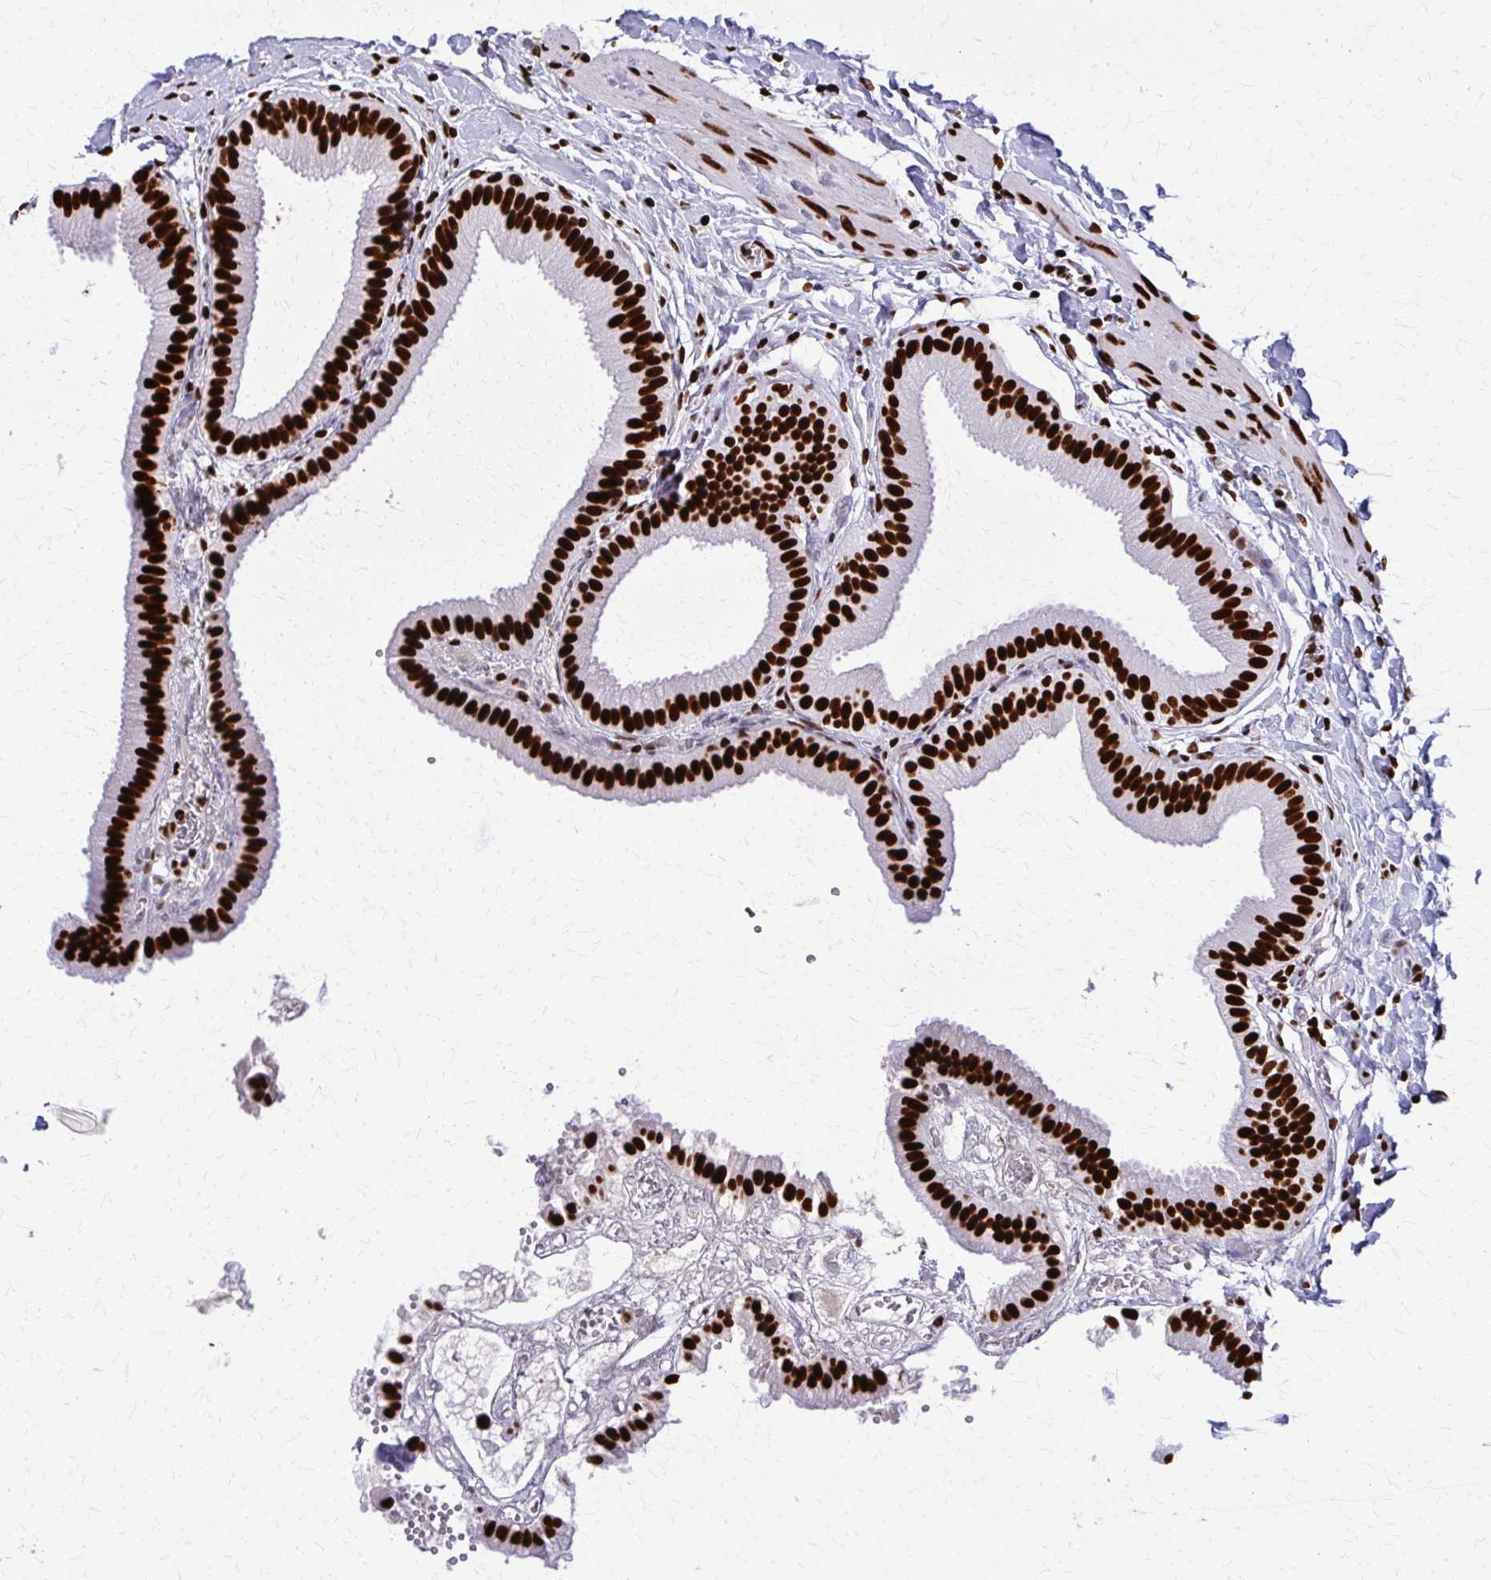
{"staining": {"intensity": "strong", "quantity": ">75%", "location": "nuclear"}, "tissue": "gallbladder", "cell_type": "Glandular cells", "image_type": "normal", "snomed": [{"axis": "morphology", "description": "Normal tissue, NOS"}, {"axis": "topography", "description": "Gallbladder"}], "caption": "Strong nuclear expression is seen in approximately >75% of glandular cells in unremarkable gallbladder.", "gene": "SFPQ", "patient": {"sex": "female", "age": 63}}